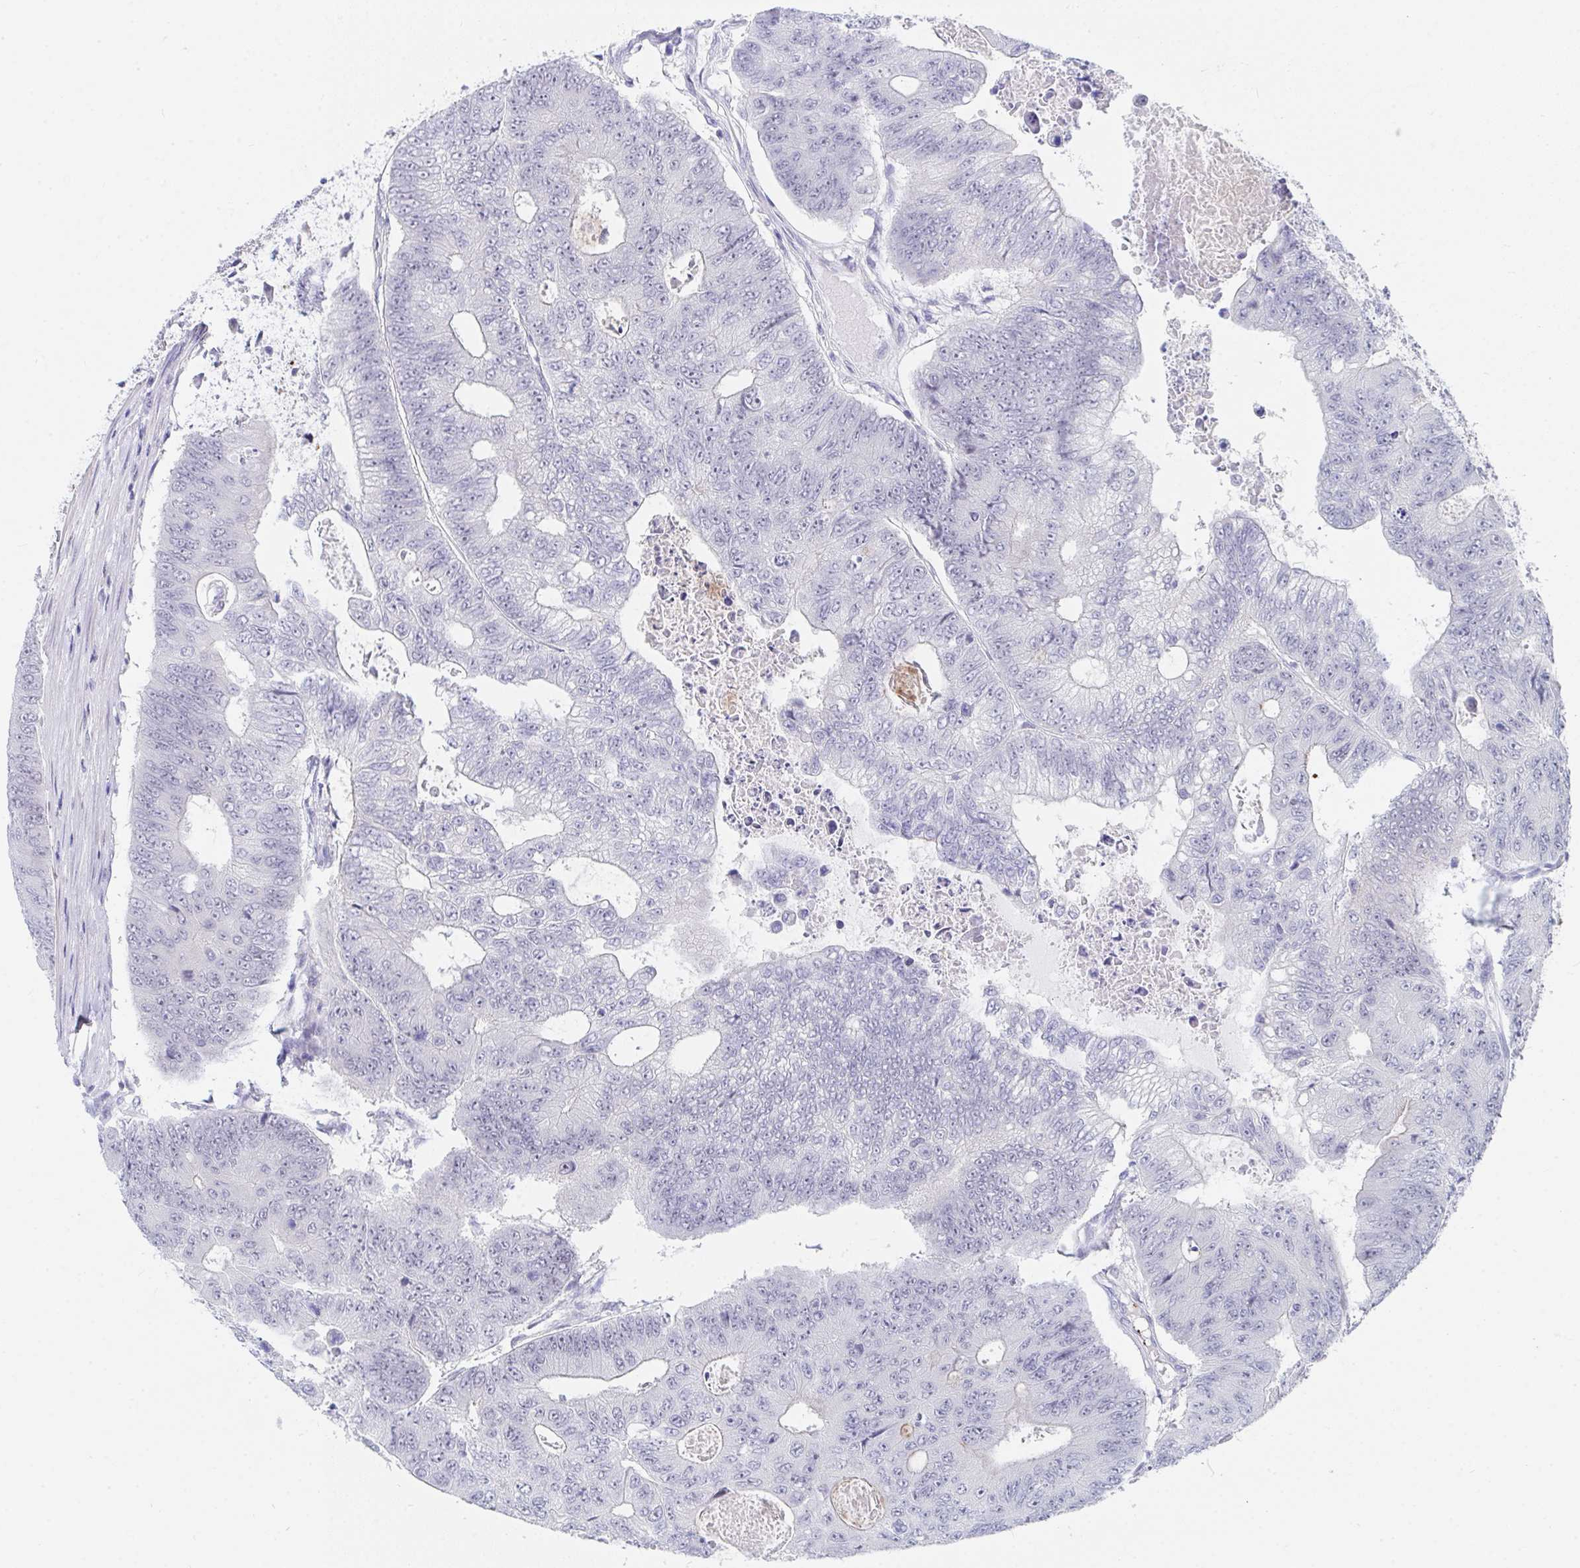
{"staining": {"intensity": "weak", "quantity": "<25%", "location": "nuclear"}, "tissue": "colorectal cancer", "cell_type": "Tumor cells", "image_type": "cancer", "snomed": [{"axis": "morphology", "description": "Adenocarcinoma, NOS"}, {"axis": "topography", "description": "Colon"}], "caption": "This photomicrograph is of adenocarcinoma (colorectal) stained with immunohistochemistry to label a protein in brown with the nuclei are counter-stained blue. There is no staining in tumor cells.", "gene": "DAOA", "patient": {"sex": "female", "age": 48}}